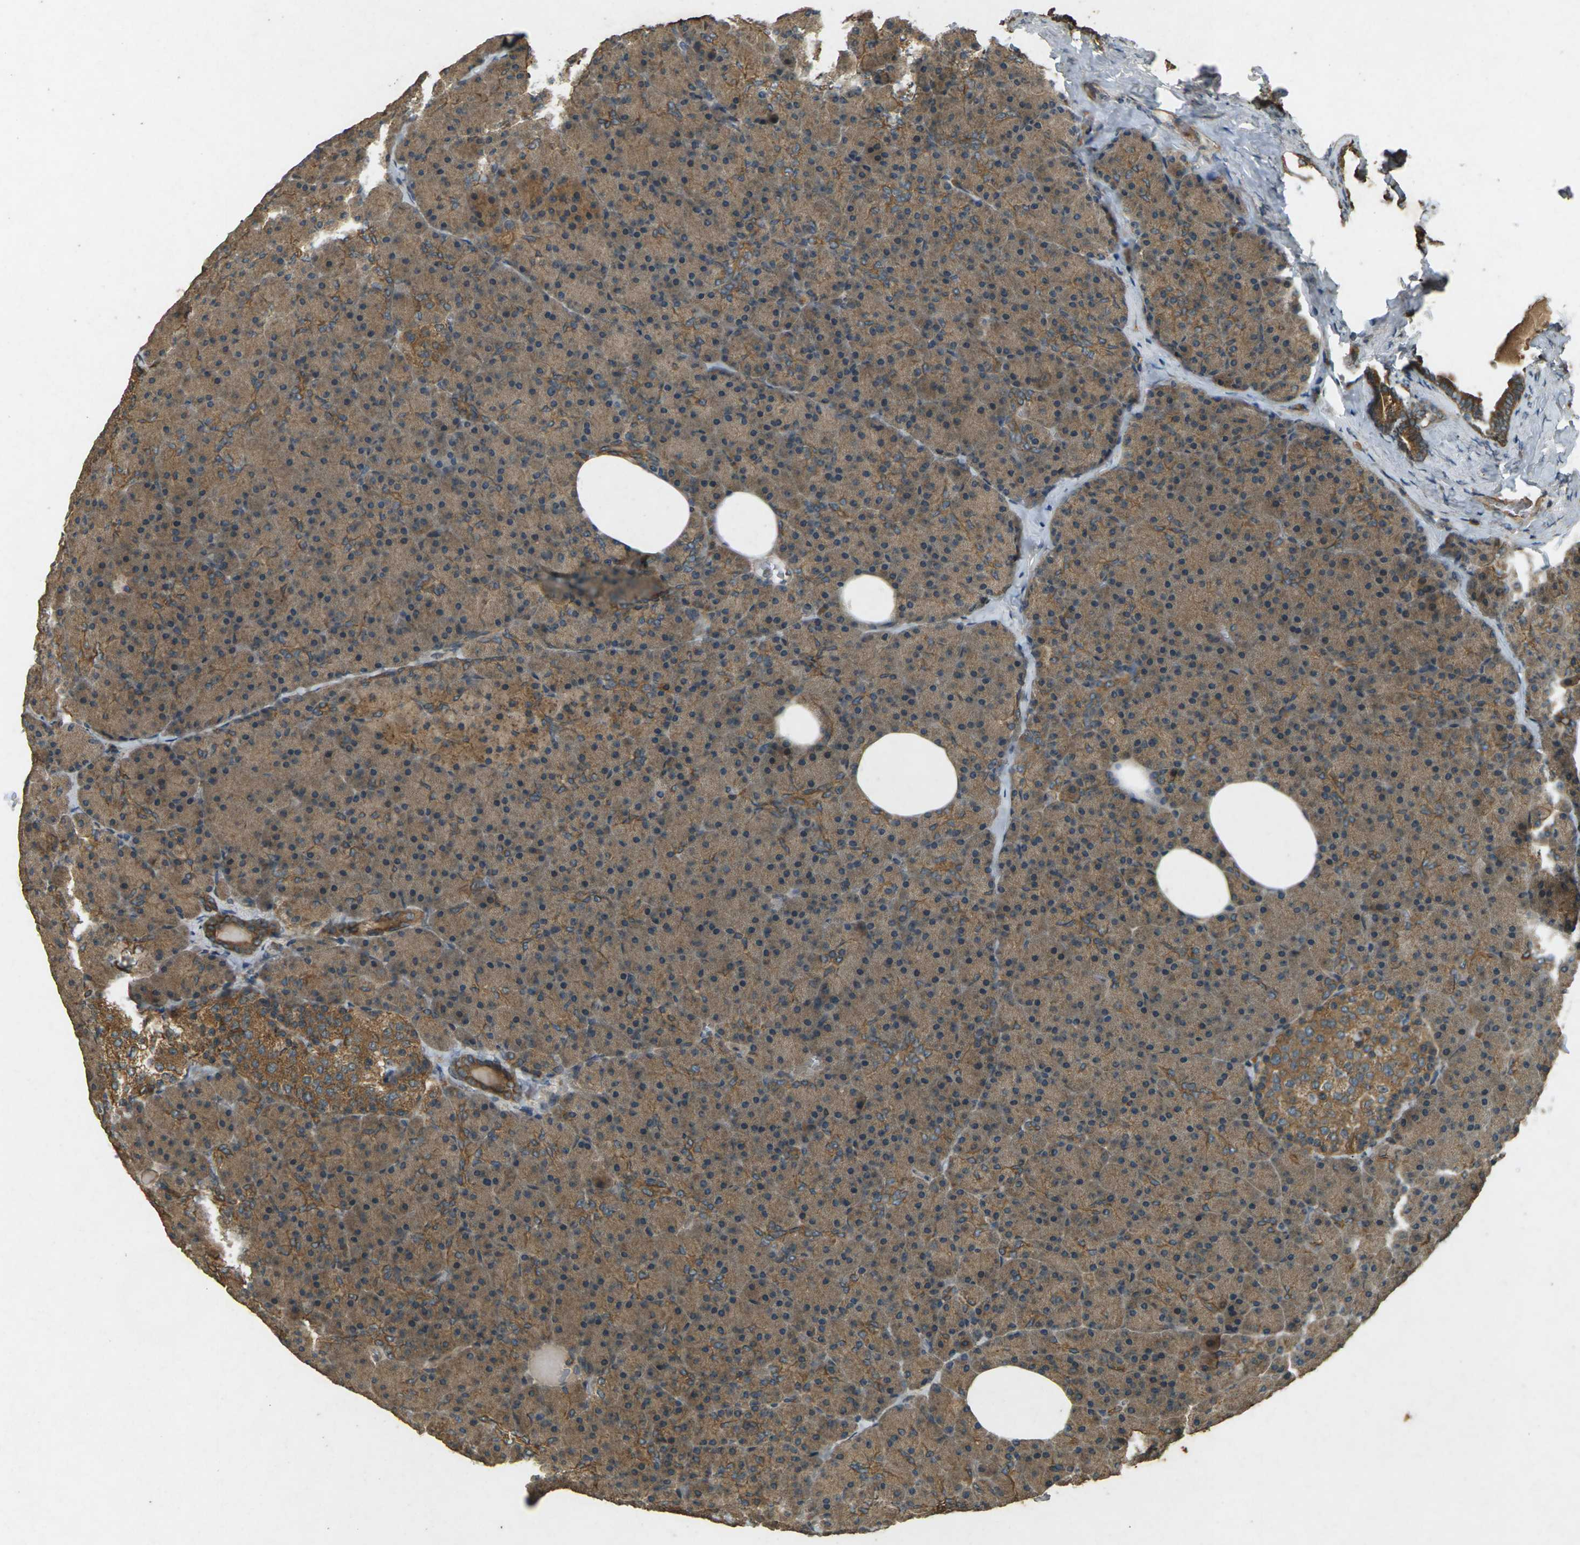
{"staining": {"intensity": "moderate", "quantity": ">75%", "location": "cytoplasmic/membranous"}, "tissue": "pancreas", "cell_type": "Exocrine glandular cells", "image_type": "normal", "snomed": [{"axis": "morphology", "description": "Normal tissue, NOS"}, {"axis": "topography", "description": "Pancreas"}], "caption": "Immunohistochemical staining of normal human pancreas exhibits >75% levels of moderate cytoplasmic/membranous protein expression in about >75% of exocrine glandular cells.", "gene": "TAP1", "patient": {"sex": "female", "age": 35}}